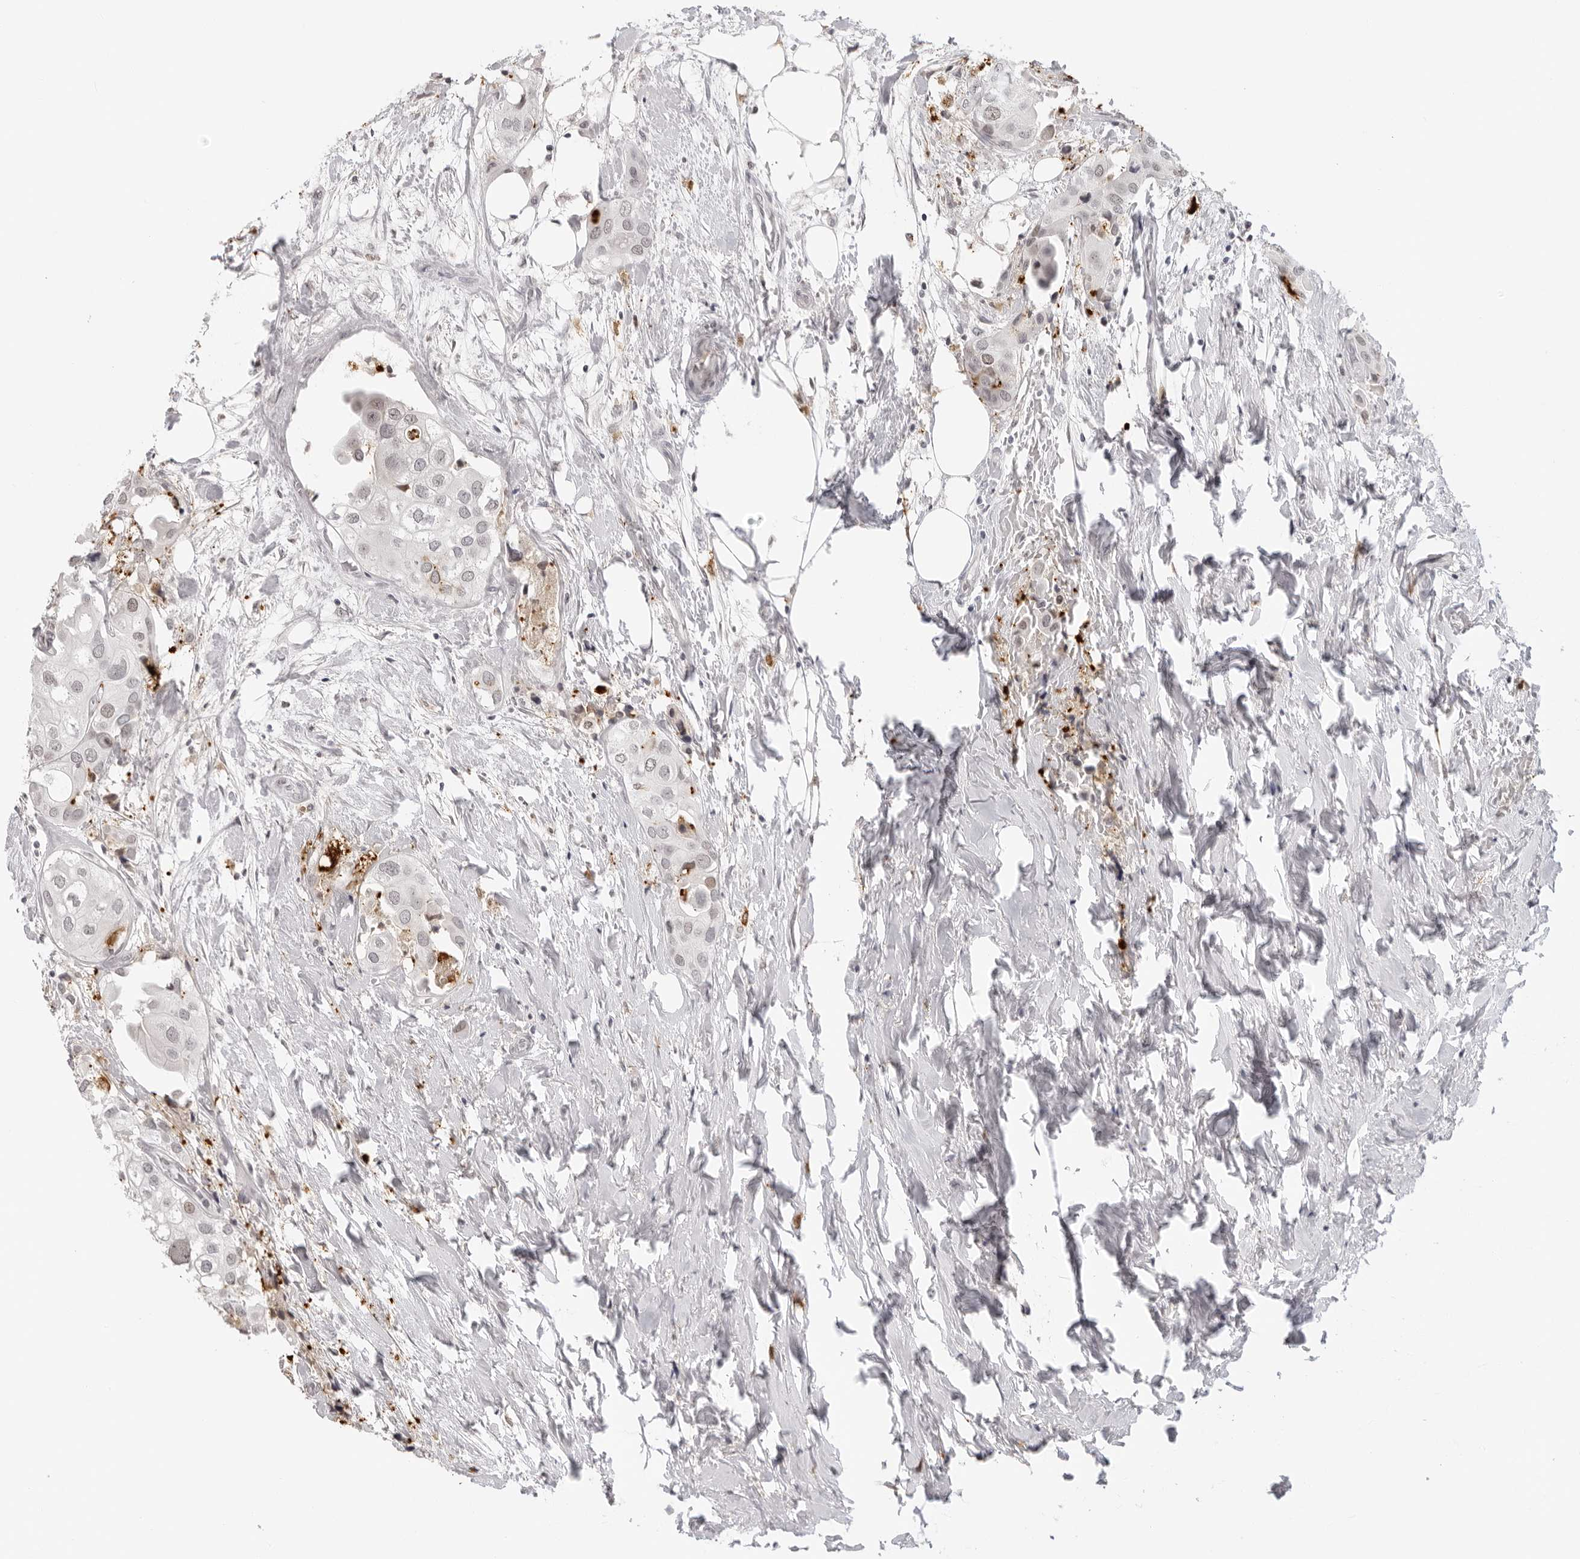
{"staining": {"intensity": "weak", "quantity": "<25%", "location": "nuclear"}, "tissue": "urothelial cancer", "cell_type": "Tumor cells", "image_type": "cancer", "snomed": [{"axis": "morphology", "description": "Urothelial carcinoma, High grade"}, {"axis": "topography", "description": "Urinary bladder"}], "caption": "Protein analysis of high-grade urothelial carcinoma shows no significant expression in tumor cells.", "gene": "MSH6", "patient": {"sex": "male", "age": 64}}